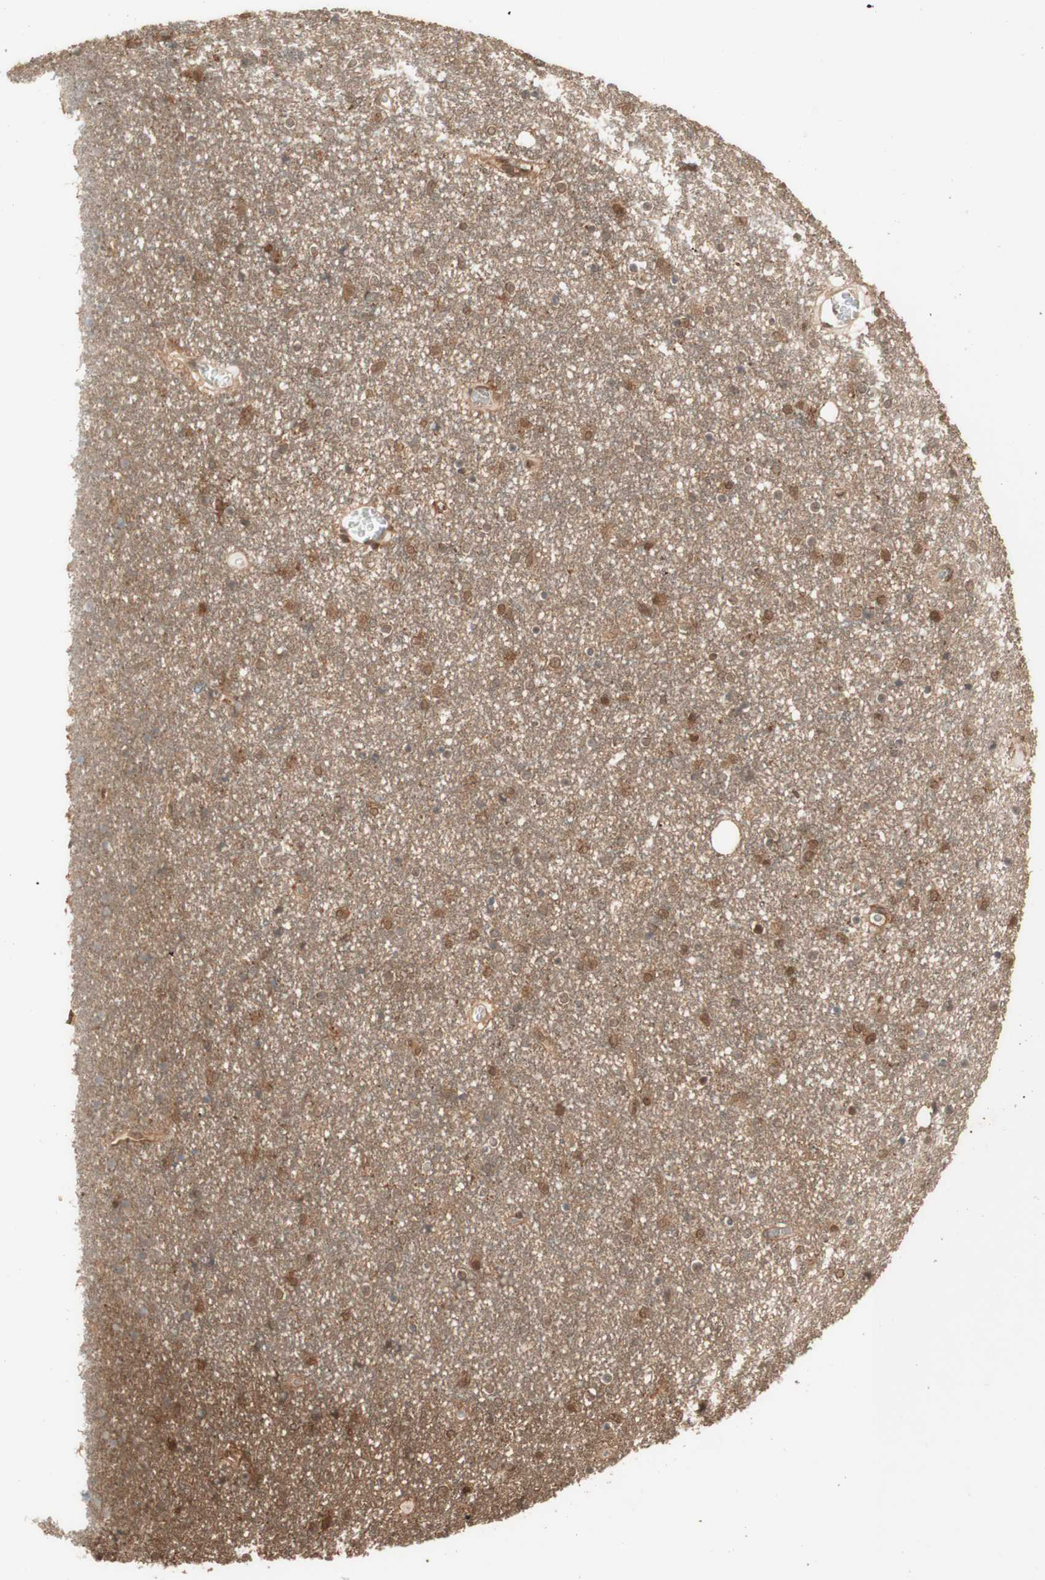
{"staining": {"intensity": "strong", "quantity": ">75%", "location": "cytoplasmic/membranous,nuclear"}, "tissue": "caudate", "cell_type": "Glial cells", "image_type": "normal", "snomed": [{"axis": "morphology", "description": "Normal tissue, NOS"}, {"axis": "topography", "description": "Lateral ventricle wall"}], "caption": "Immunohistochemistry (IHC) photomicrograph of benign human caudate stained for a protein (brown), which shows high levels of strong cytoplasmic/membranous,nuclear positivity in approximately >75% of glial cells.", "gene": "YWHAB", "patient": {"sex": "female", "age": 54}}